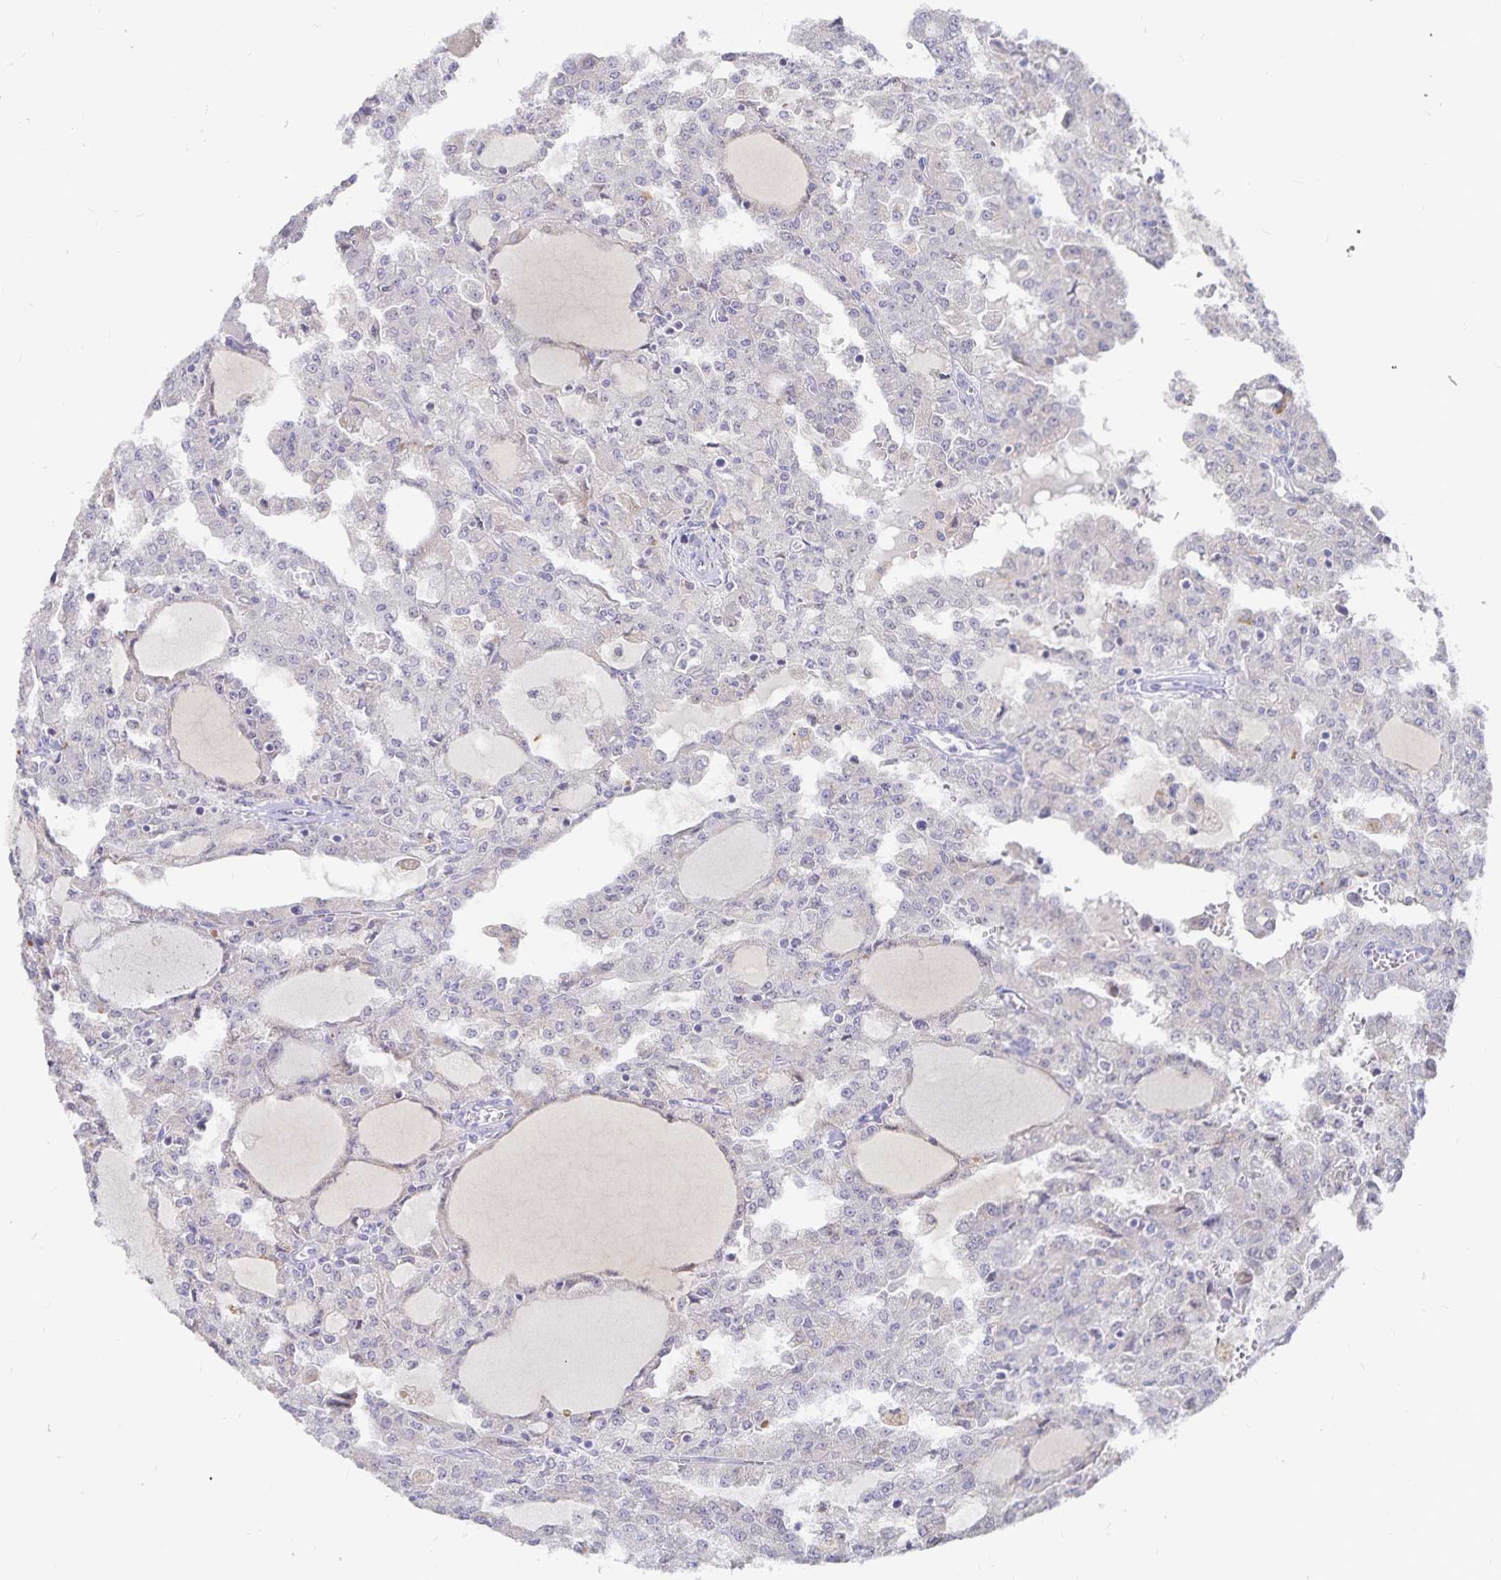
{"staining": {"intensity": "negative", "quantity": "none", "location": "none"}, "tissue": "head and neck cancer", "cell_type": "Tumor cells", "image_type": "cancer", "snomed": [{"axis": "morphology", "description": "Adenocarcinoma, NOS"}, {"axis": "topography", "description": "Head-Neck"}], "caption": "This histopathology image is of adenocarcinoma (head and neck) stained with IHC to label a protein in brown with the nuclei are counter-stained blue. There is no expression in tumor cells. (DAB (3,3'-diaminobenzidine) IHC visualized using brightfield microscopy, high magnification).", "gene": "PKHD1", "patient": {"sex": "male", "age": 64}}